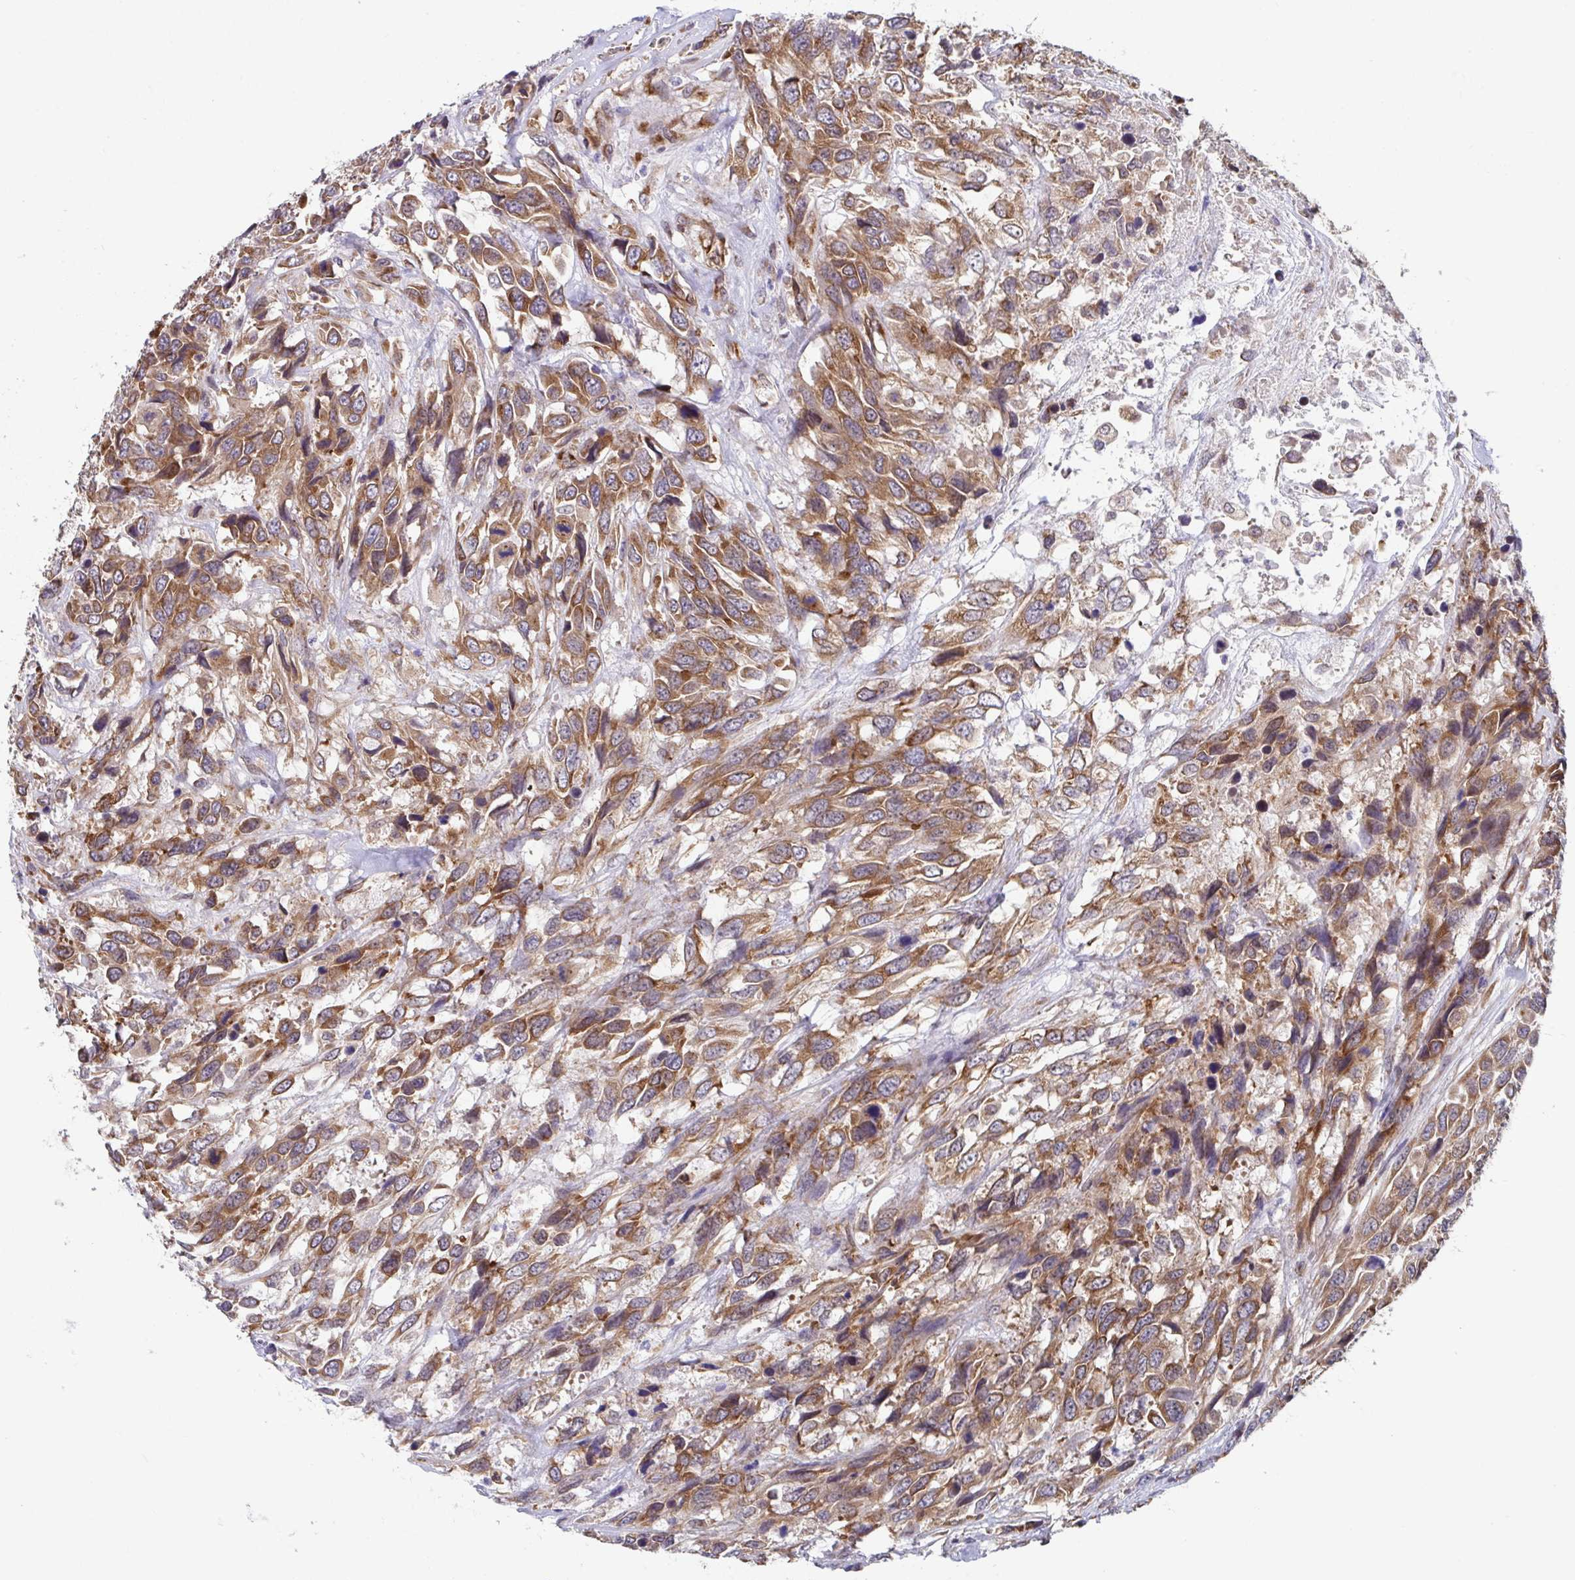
{"staining": {"intensity": "moderate", "quantity": ">75%", "location": "cytoplasmic/membranous"}, "tissue": "urothelial cancer", "cell_type": "Tumor cells", "image_type": "cancer", "snomed": [{"axis": "morphology", "description": "Urothelial carcinoma, High grade"}, {"axis": "topography", "description": "Urinary bladder"}], "caption": "Brown immunohistochemical staining in urothelial cancer displays moderate cytoplasmic/membranous positivity in approximately >75% of tumor cells. The protein is stained brown, and the nuclei are stained in blue (DAB IHC with brightfield microscopy, high magnification).", "gene": "ATP5MJ", "patient": {"sex": "female", "age": 70}}